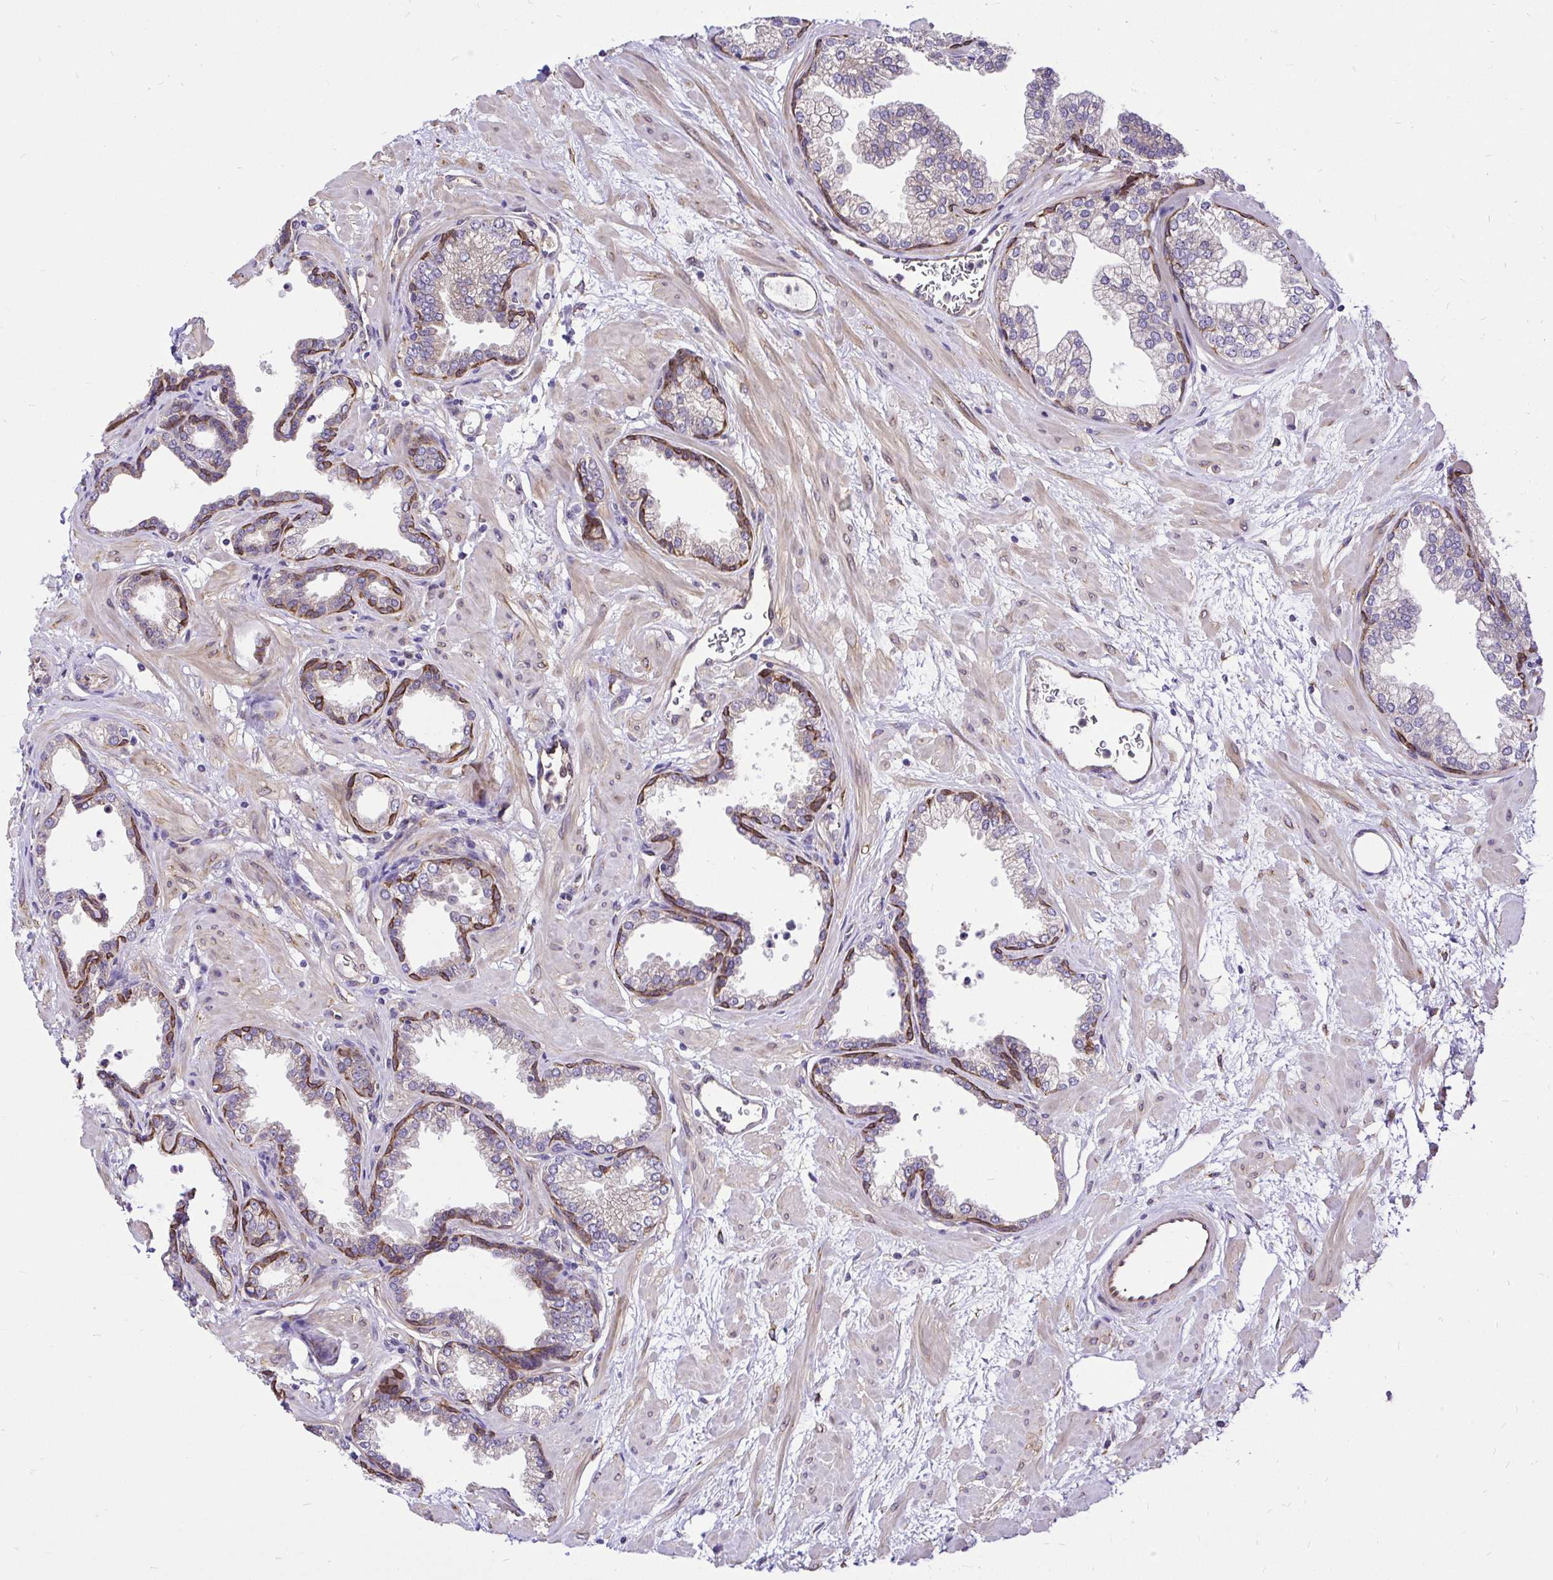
{"staining": {"intensity": "moderate", "quantity": "<25%", "location": "cytoplasmic/membranous"}, "tissue": "prostate", "cell_type": "Glandular cells", "image_type": "normal", "snomed": [{"axis": "morphology", "description": "Normal tissue, NOS"}, {"axis": "topography", "description": "Prostate"}], "caption": "A low amount of moderate cytoplasmic/membranous positivity is appreciated in about <25% of glandular cells in unremarkable prostate. Using DAB (brown) and hematoxylin (blue) stains, captured at high magnification using brightfield microscopy.", "gene": "CCDC122", "patient": {"sex": "male", "age": 37}}